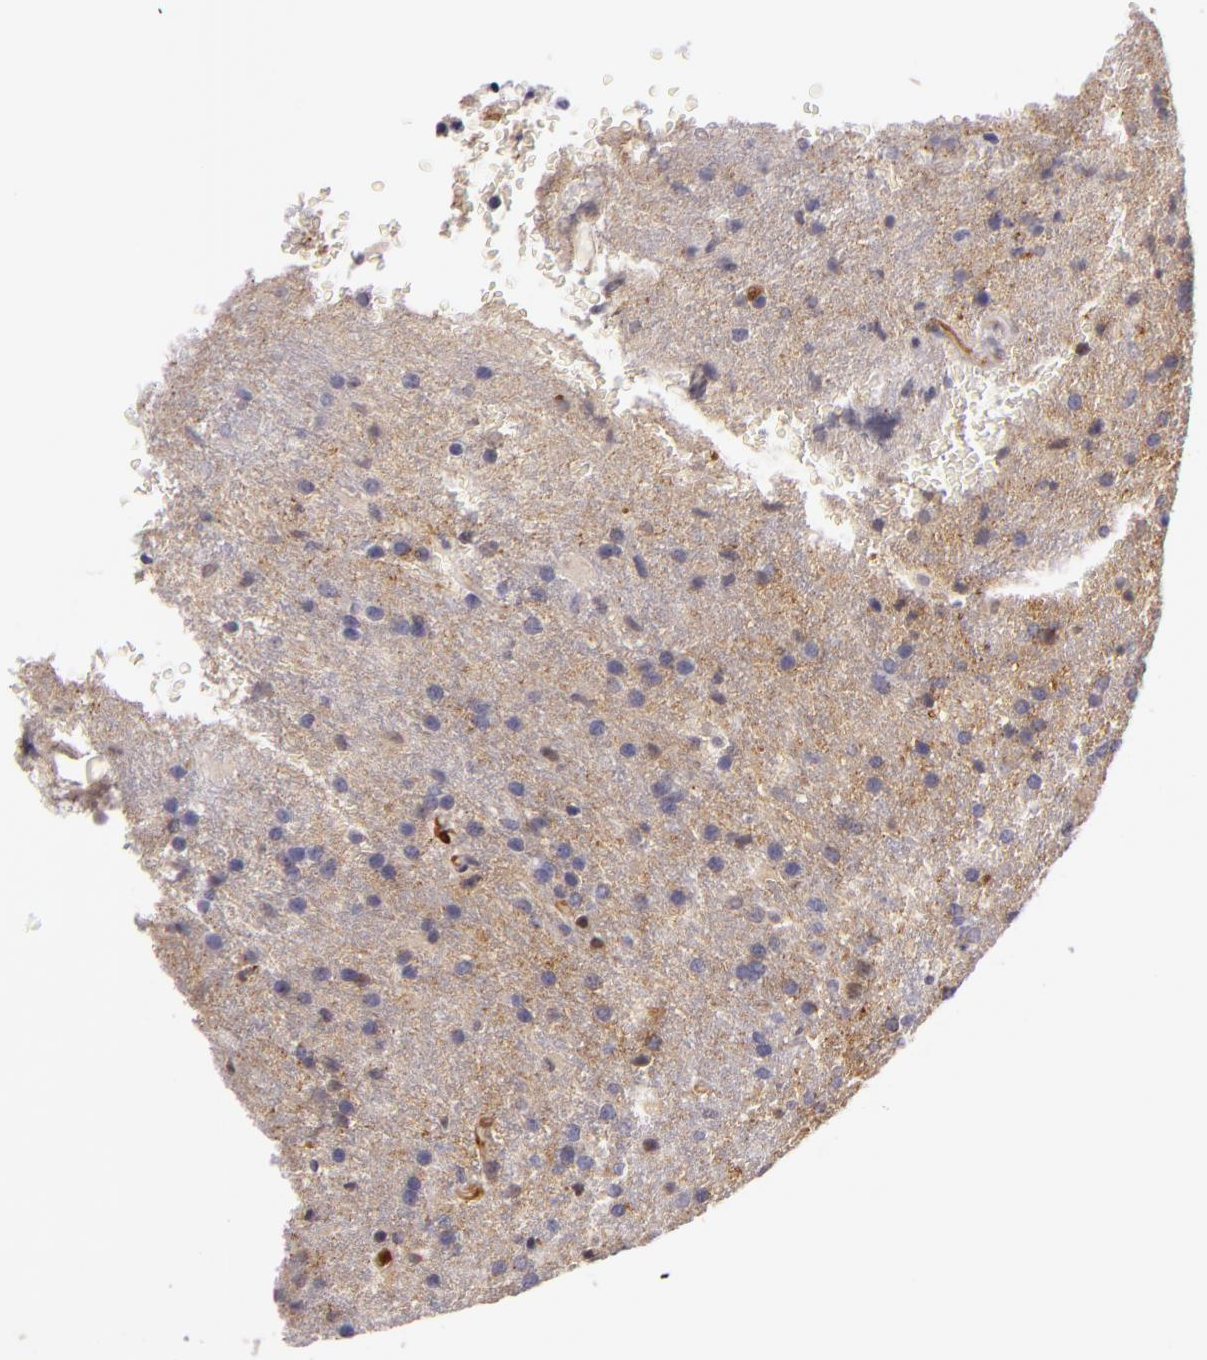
{"staining": {"intensity": "moderate", "quantity": "<25%", "location": "nuclear"}, "tissue": "glioma", "cell_type": "Tumor cells", "image_type": "cancer", "snomed": [{"axis": "morphology", "description": "Glioma, malignant, High grade"}, {"axis": "topography", "description": "Brain"}], "caption": "DAB (3,3'-diaminobenzidine) immunohistochemical staining of glioma shows moderate nuclear protein expression in about <25% of tumor cells.", "gene": "MT1A", "patient": {"sex": "male", "age": 68}}